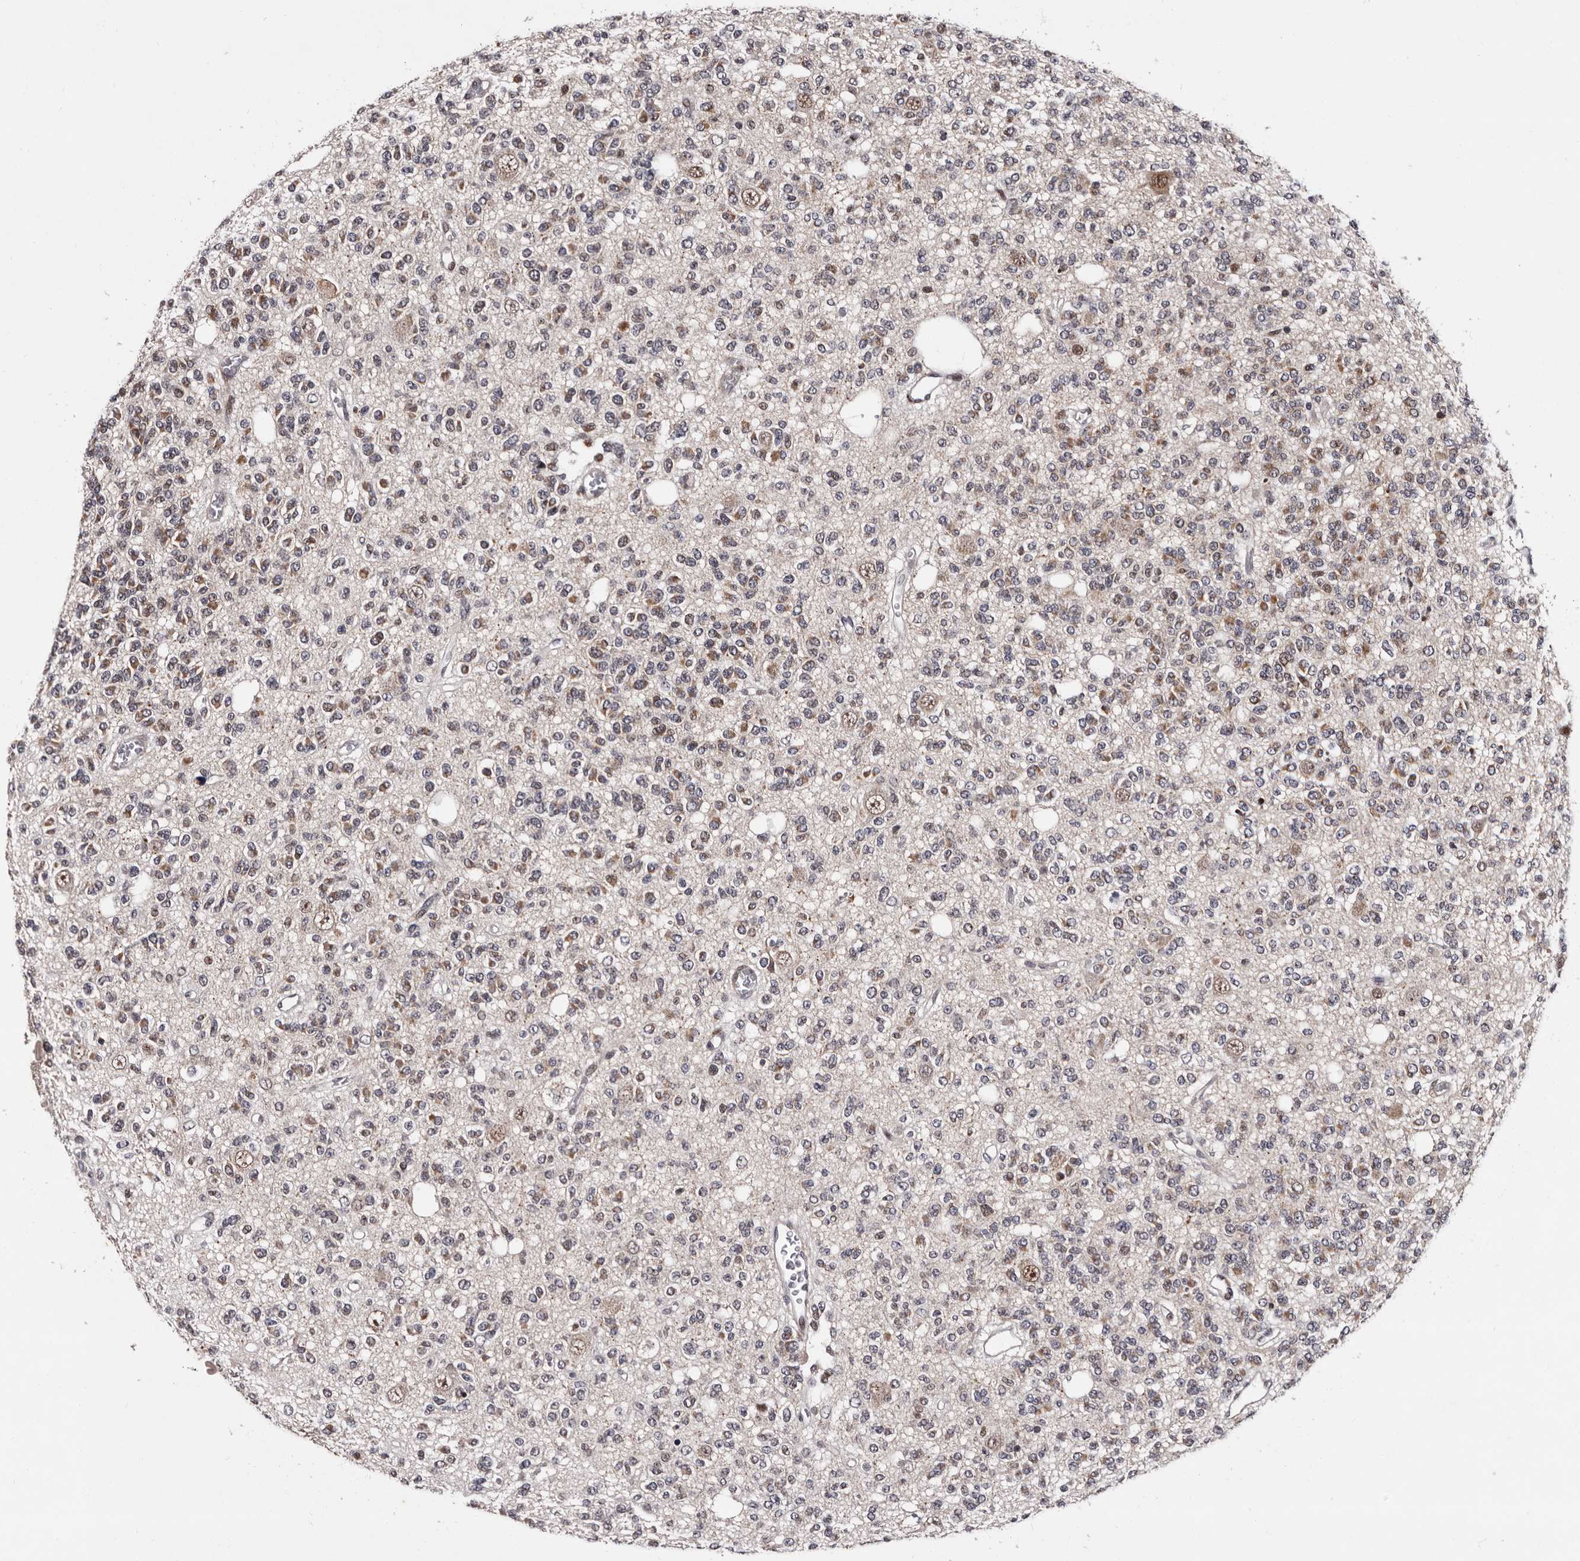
{"staining": {"intensity": "weak", "quantity": "<25%", "location": "cytoplasmic/membranous"}, "tissue": "glioma", "cell_type": "Tumor cells", "image_type": "cancer", "snomed": [{"axis": "morphology", "description": "Glioma, malignant, Low grade"}, {"axis": "topography", "description": "Brain"}], "caption": "Human malignant glioma (low-grade) stained for a protein using immunohistochemistry demonstrates no expression in tumor cells.", "gene": "TNKS", "patient": {"sex": "male", "age": 38}}